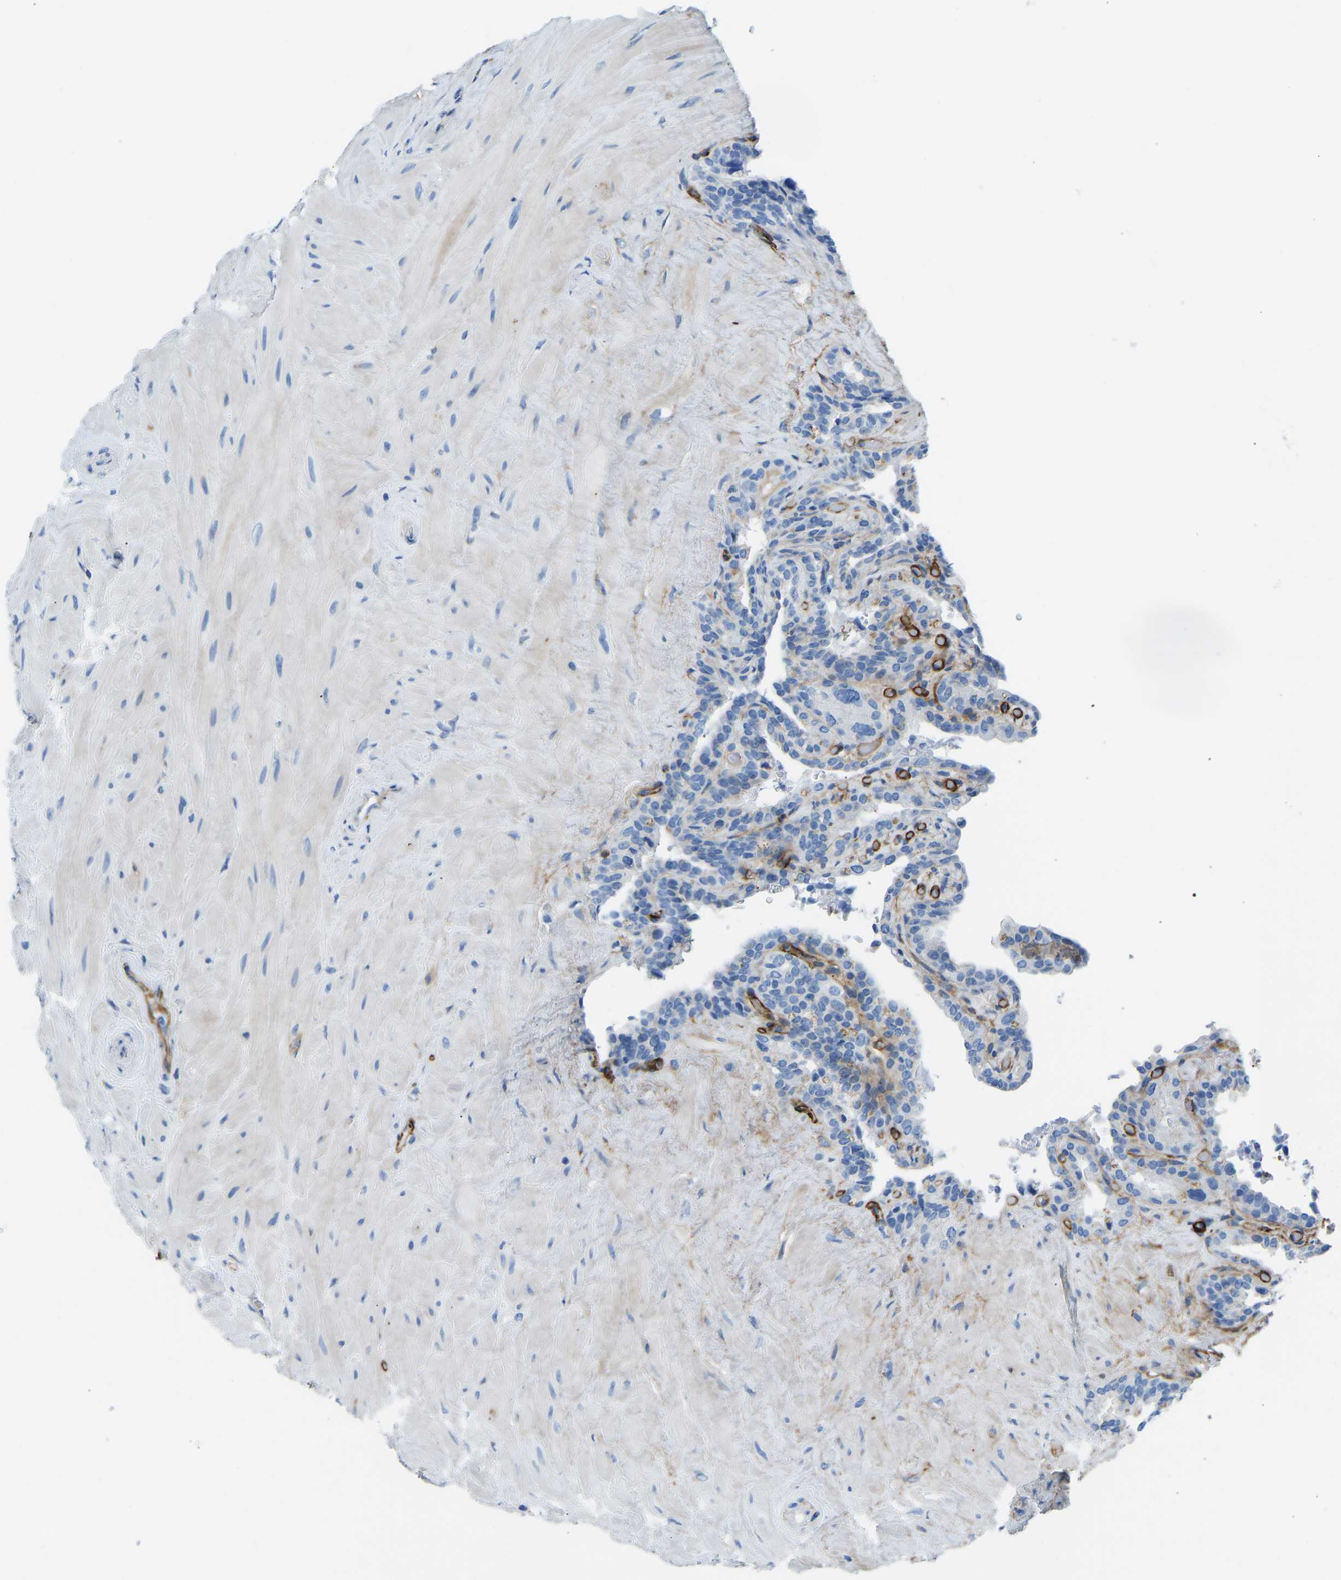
{"staining": {"intensity": "negative", "quantity": "none", "location": "none"}, "tissue": "seminal vesicle", "cell_type": "Glandular cells", "image_type": "normal", "snomed": [{"axis": "morphology", "description": "Normal tissue, NOS"}, {"axis": "topography", "description": "Seminal veicle"}], "caption": "Protein analysis of benign seminal vesicle exhibits no significant positivity in glandular cells.", "gene": "COL15A1", "patient": {"sex": "male", "age": 68}}